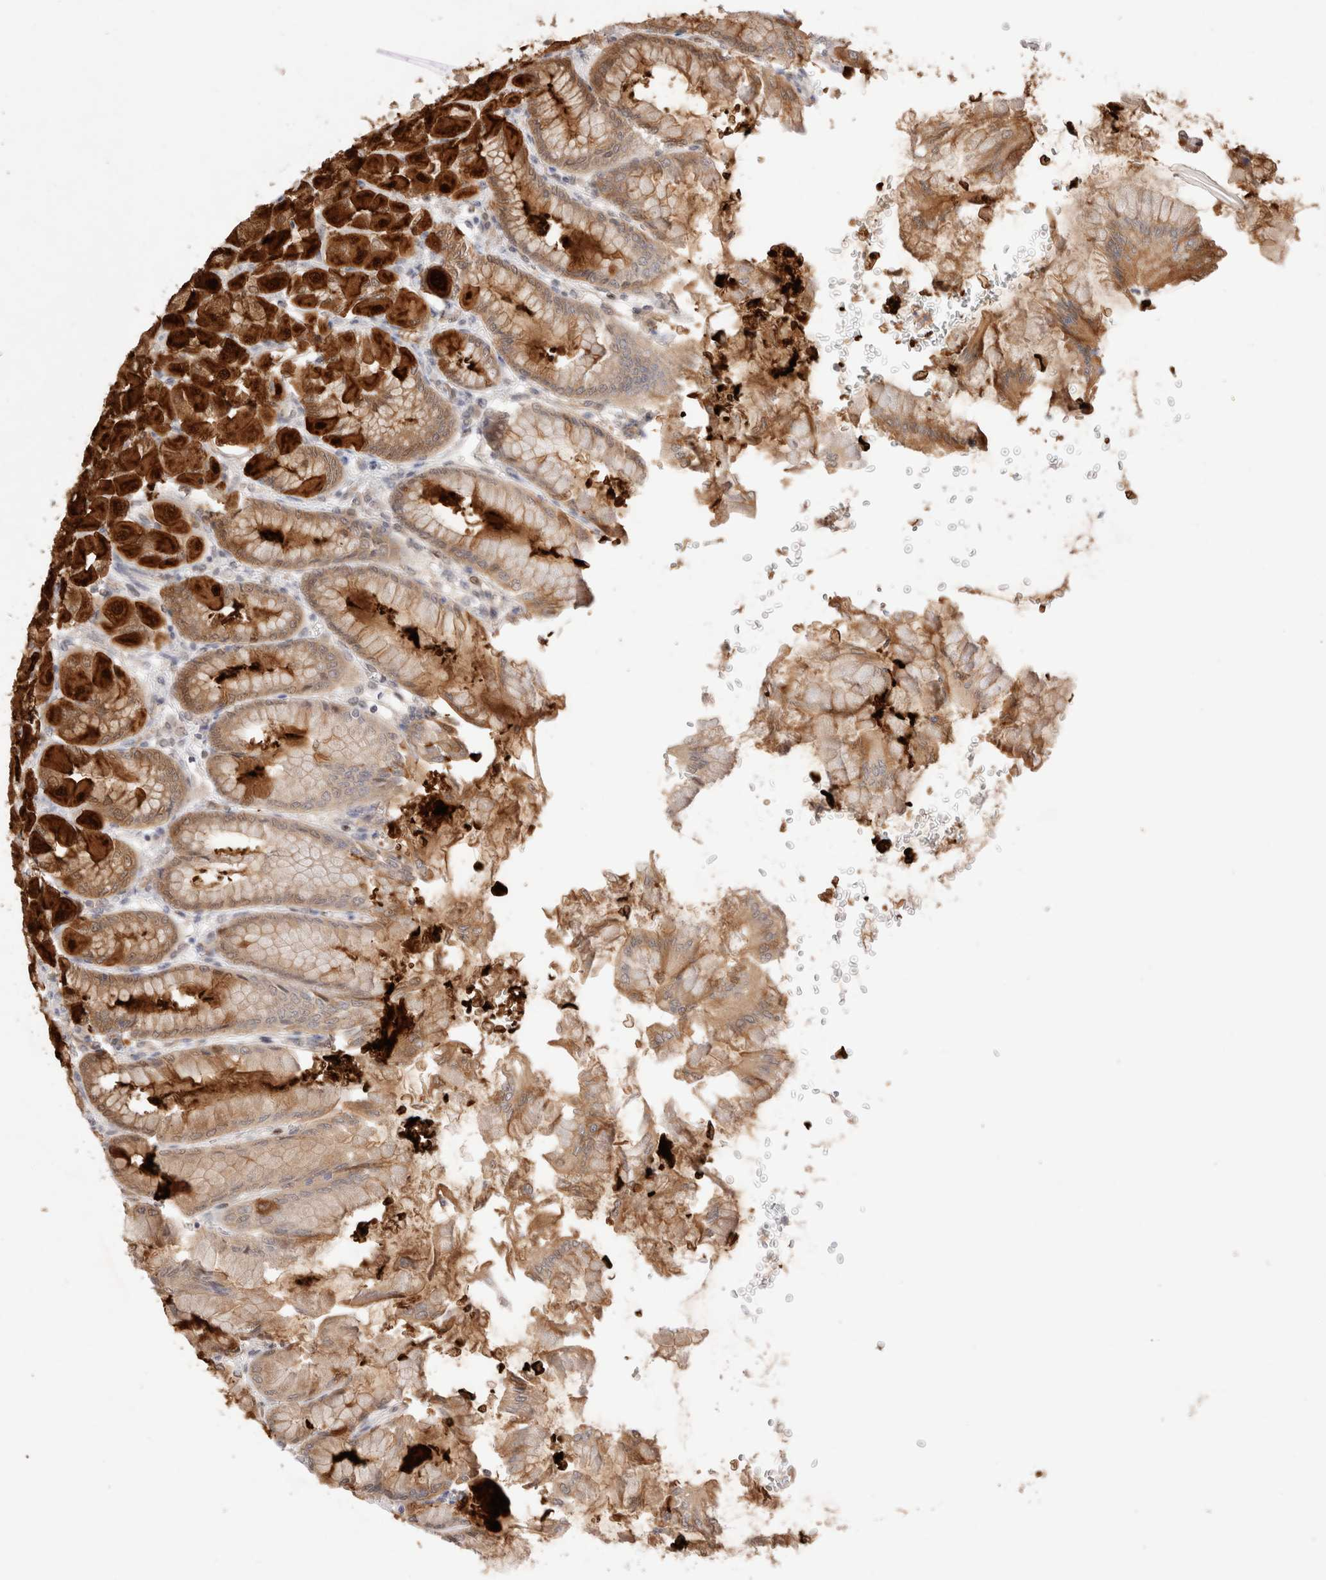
{"staining": {"intensity": "strong", "quantity": ">75%", "location": "cytoplasmic/membranous"}, "tissue": "stomach", "cell_type": "Glandular cells", "image_type": "normal", "snomed": [{"axis": "morphology", "description": "Normal tissue, NOS"}, {"axis": "topography", "description": "Stomach, upper"}], "caption": "The image exhibits staining of normal stomach, revealing strong cytoplasmic/membranous protein expression (brown color) within glandular cells.", "gene": "STARD10", "patient": {"sex": "female", "age": 56}}